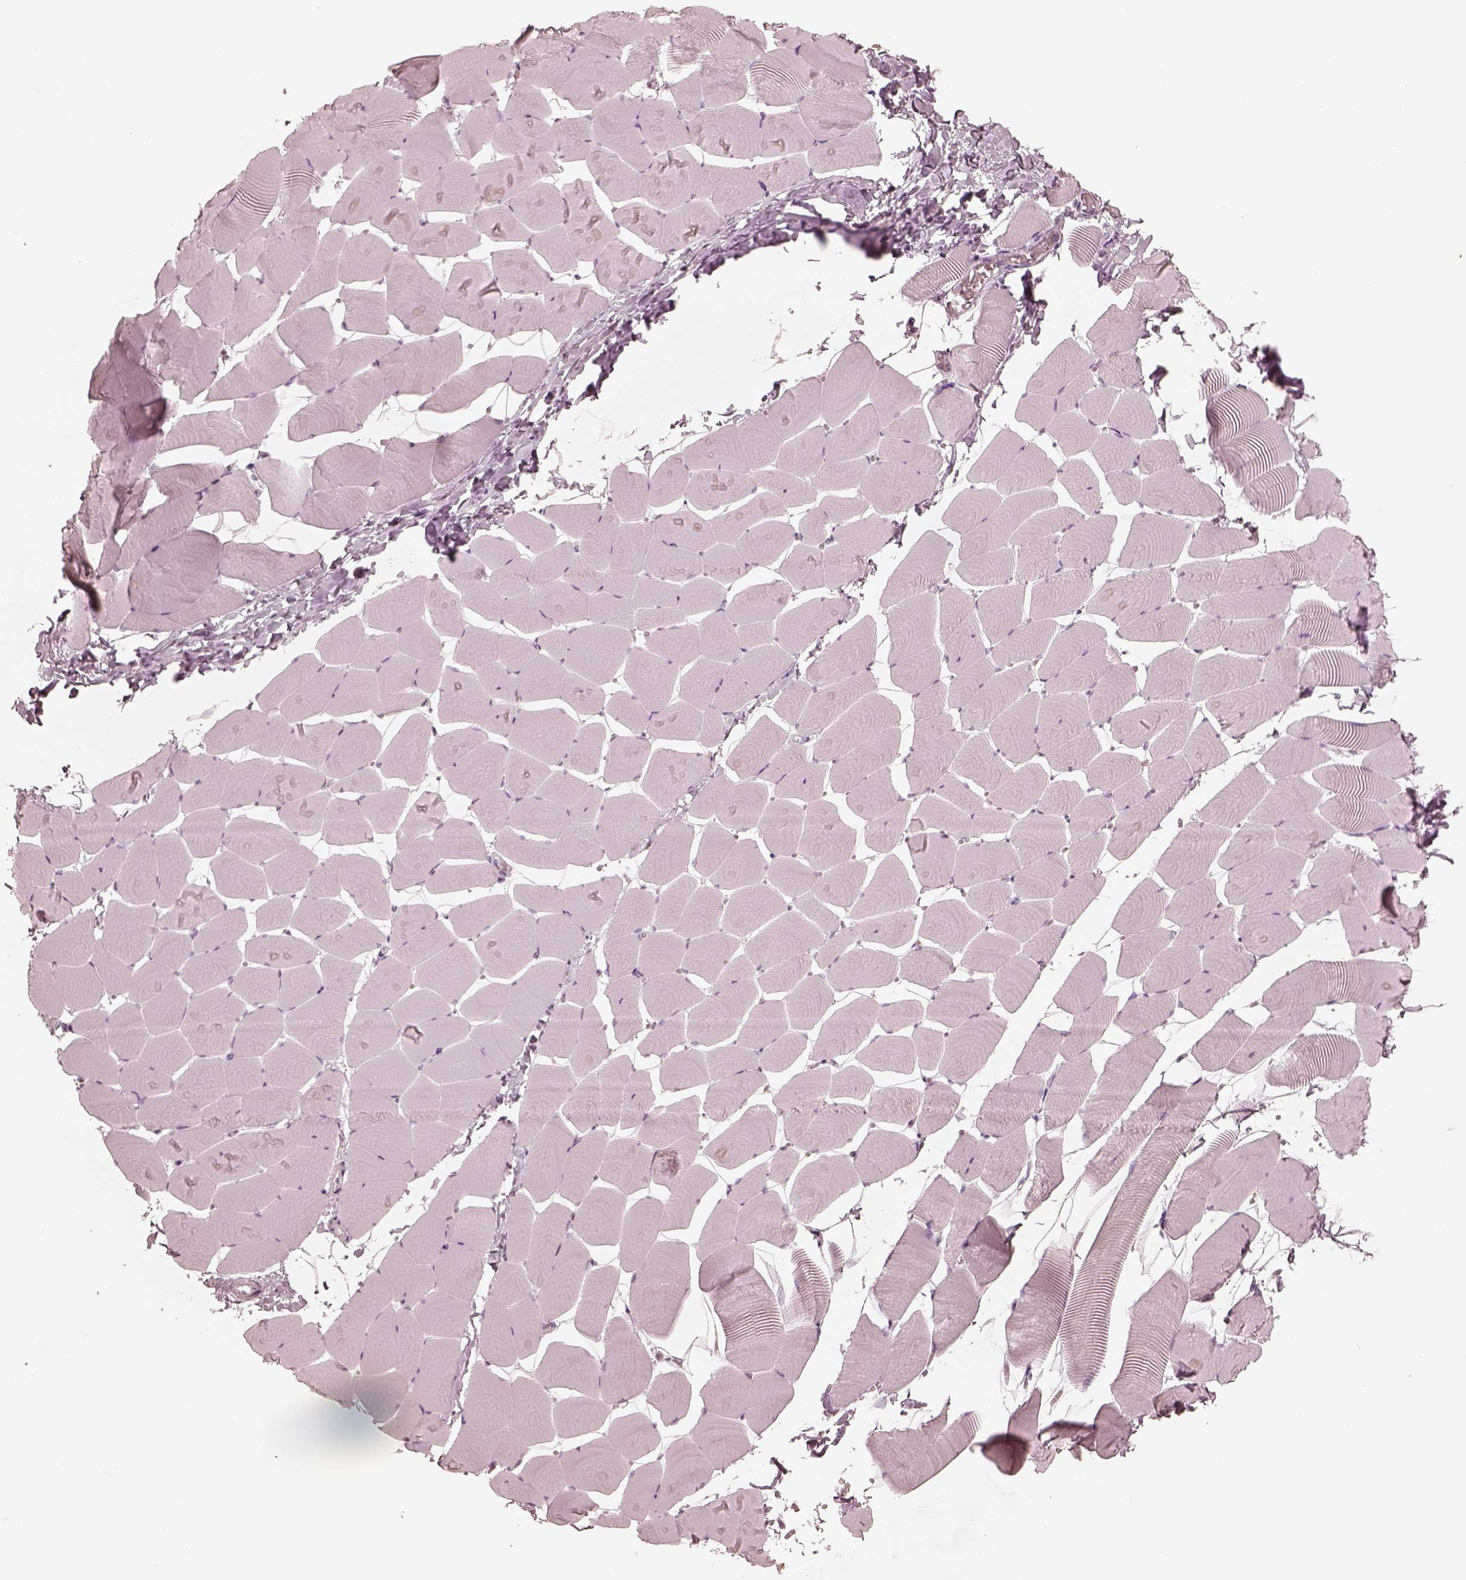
{"staining": {"intensity": "negative", "quantity": "none", "location": "none"}, "tissue": "skeletal muscle", "cell_type": "Myocytes", "image_type": "normal", "snomed": [{"axis": "morphology", "description": "Normal tissue, NOS"}, {"axis": "topography", "description": "Skeletal muscle"}], "caption": "DAB (3,3'-diaminobenzidine) immunohistochemical staining of benign human skeletal muscle shows no significant expression in myocytes.", "gene": "CADM2", "patient": {"sex": "male", "age": 25}}